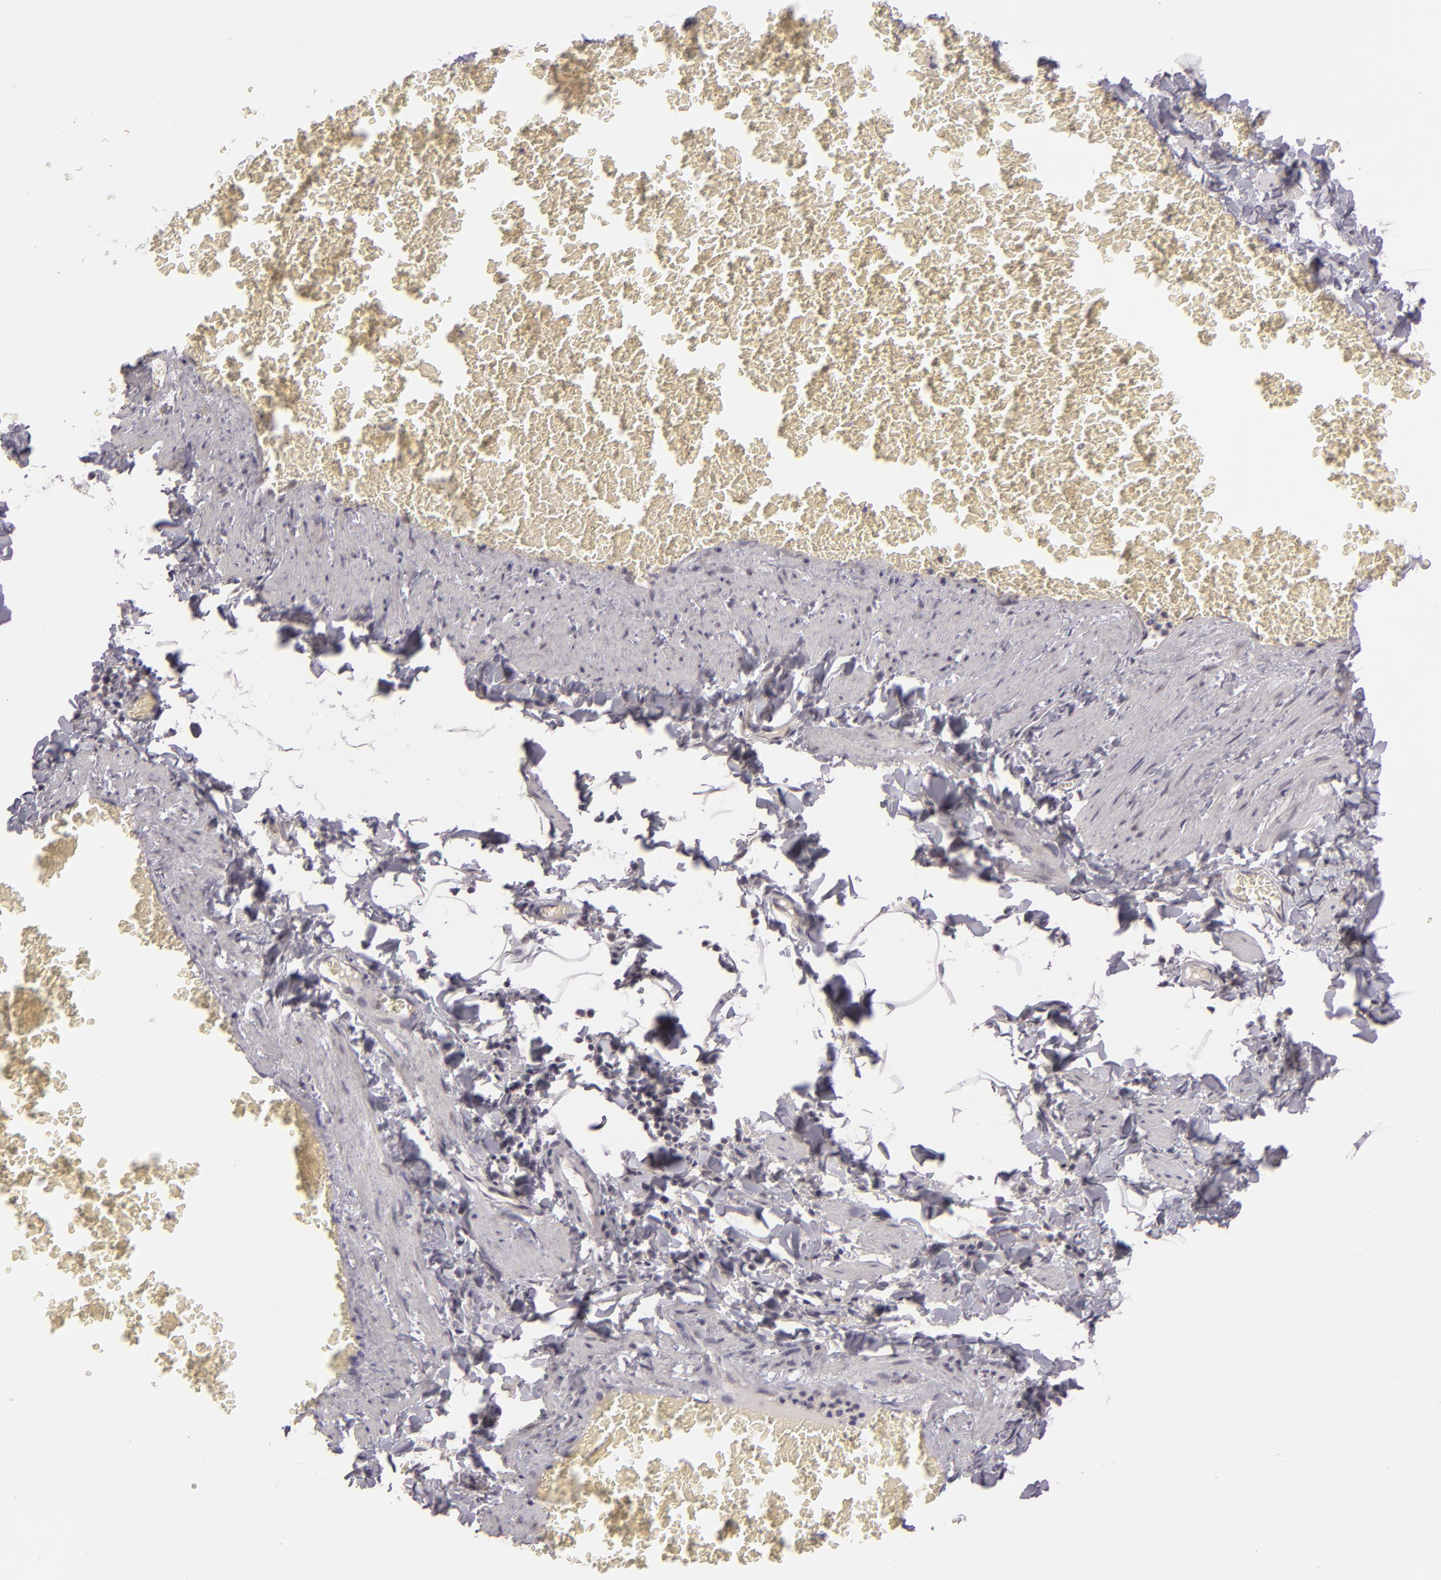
{"staining": {"intensity": "negative", "quantity": "none", "location": "none"}, "tissue": "adipose tissue", "cell_type": "Adipocytes", "image_type": "normal", "snomed": [{"axis": "morphology", "description": "Normal tissue, NOS"}, {"axis": "topography", "description": "Vascular tissue"}], "caption": "An immunohistochemistry (IHC) histopathology image of unremarkable adipose tissue is shown. There is no staining in adipocytes of adipose tissue.", "gene": "ZNF205", "patient": {"sex": "male", "age": 41}}